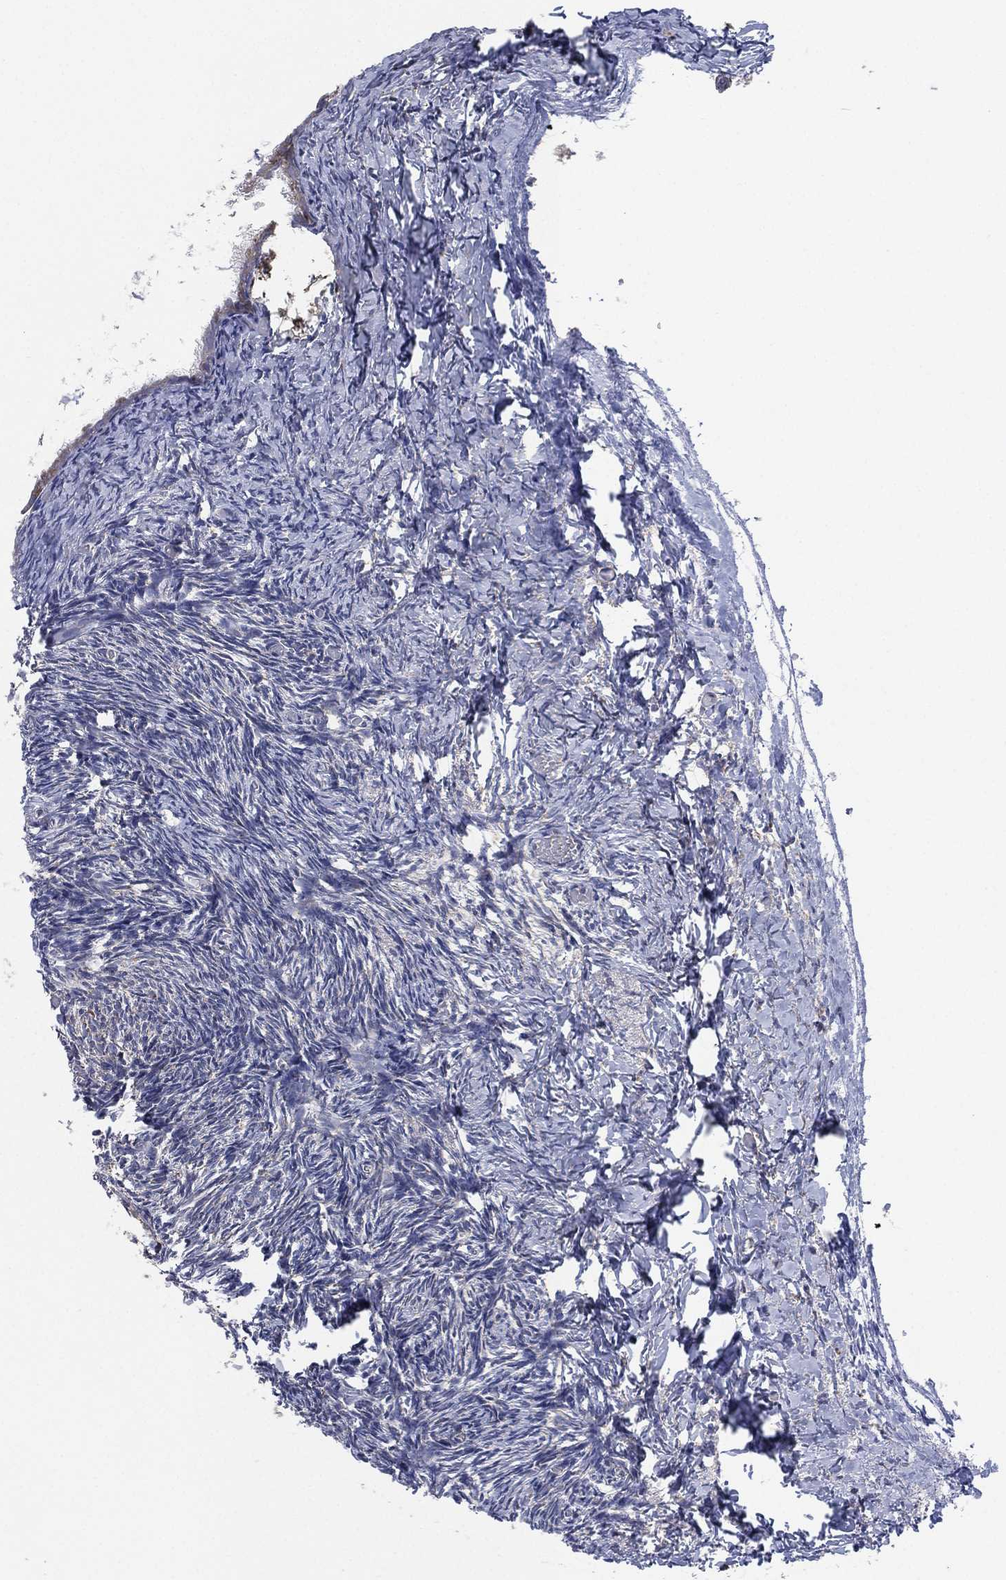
{"staining": {"intensity": "negative", "quantity": "none", "location": "none"}, "tissue": "ovary", "cell_type": "Ovarian stroma cells", "image_type": "normal", "snomed": [{"axis": "morphology", "description": "Normal tissue, NOS"}, {"axis": "topography", "description": "Ovary"}], "caption": "Micrograph shows no protein expression in ovarian stroma cells of unremarkable ovary.", "gene": "PSMG4", "patient": {"sex": "female", "age": 39}}